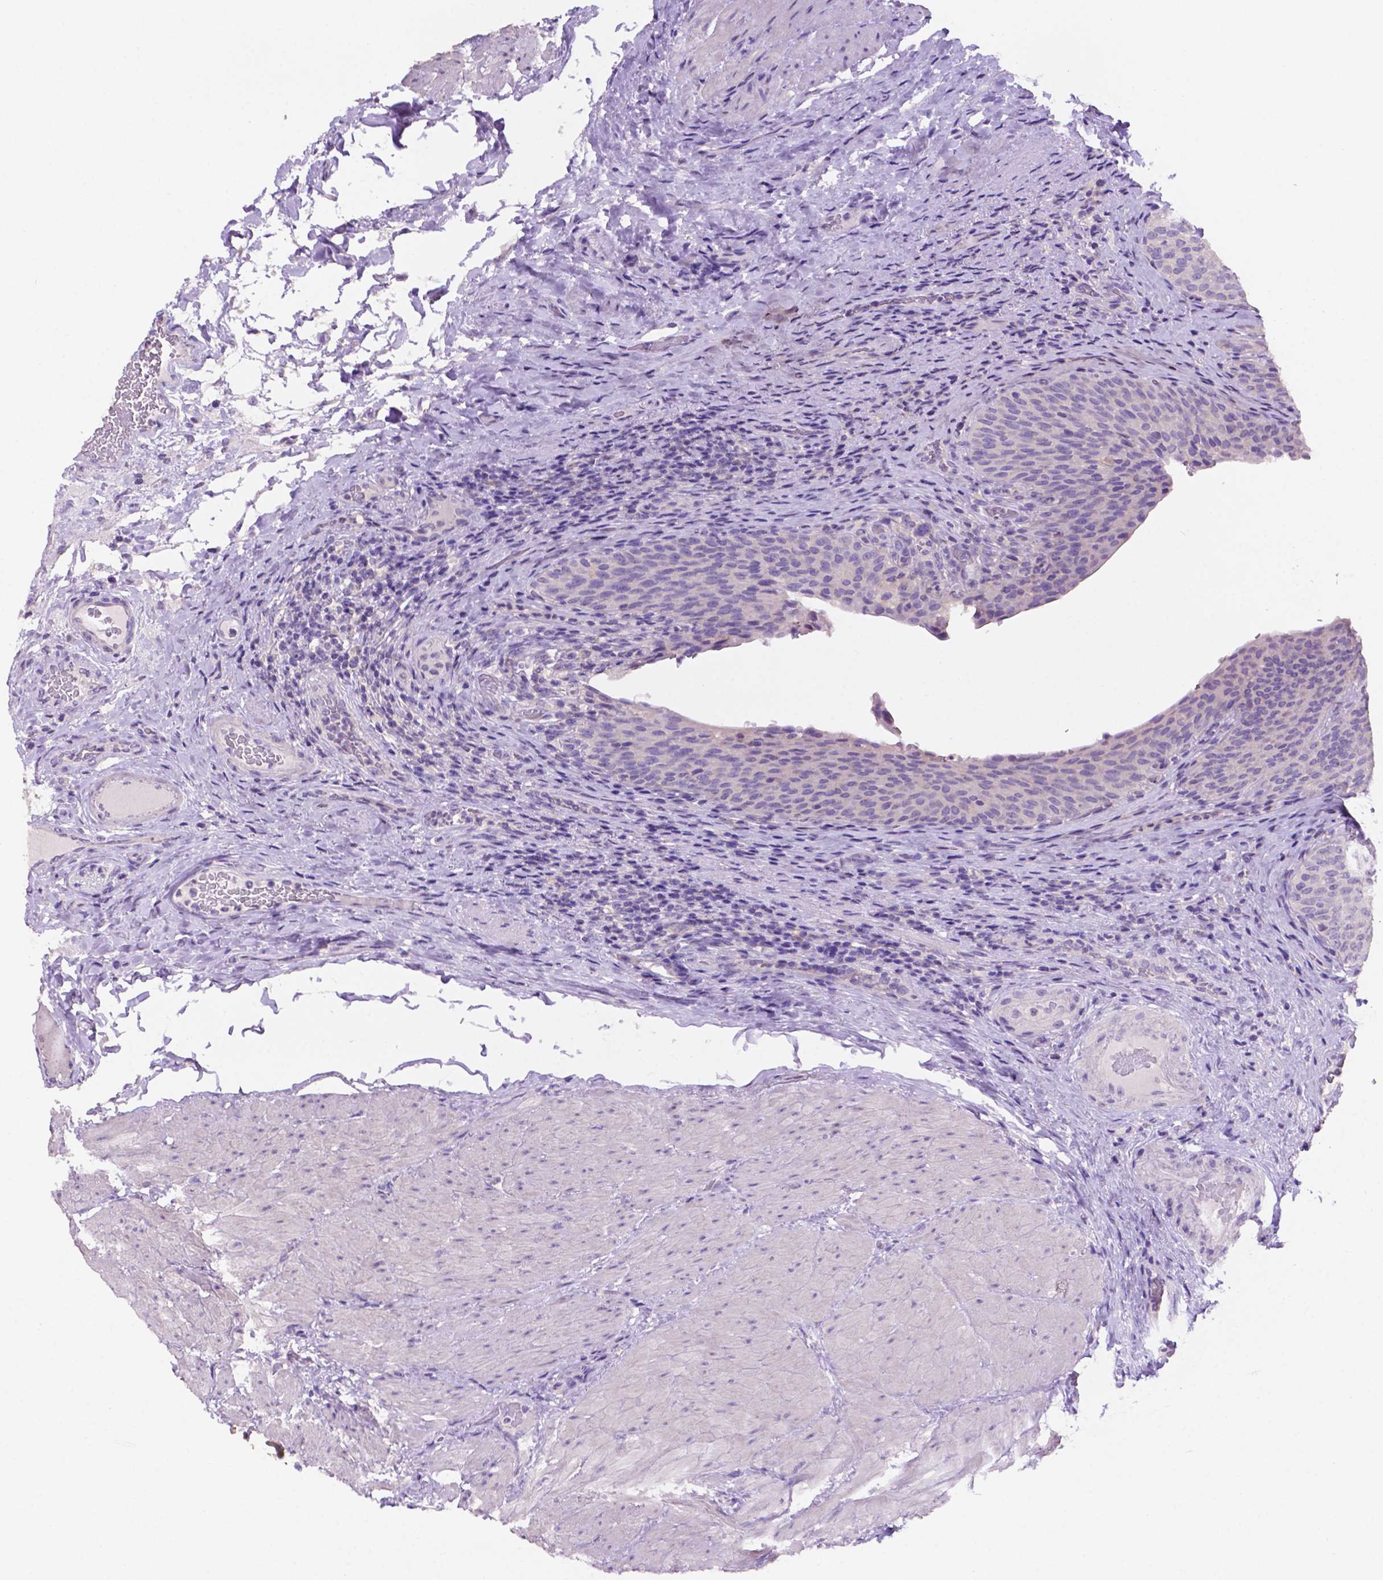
{"staining": {"intensity": "negative", "quantity": "none", "location": "none"}, "tissue": "urinary bladder", "cell_type": "Urothelial cells", "image_type": "normal", "snomed": [{"axis": "morphology", "description": "Normal tissue, NOS"}, {"axis": "topography", "description": "Urinary bladder"}, {"axis": "topography", "description": "Peripheral nerve tissue"}], "caption": "The immunohistochemistry micrograph has no significant expression in urothelial cells of urinary bladder.", "gene": "PRPS2", "patient": {"sex": "male", "age": 66}}